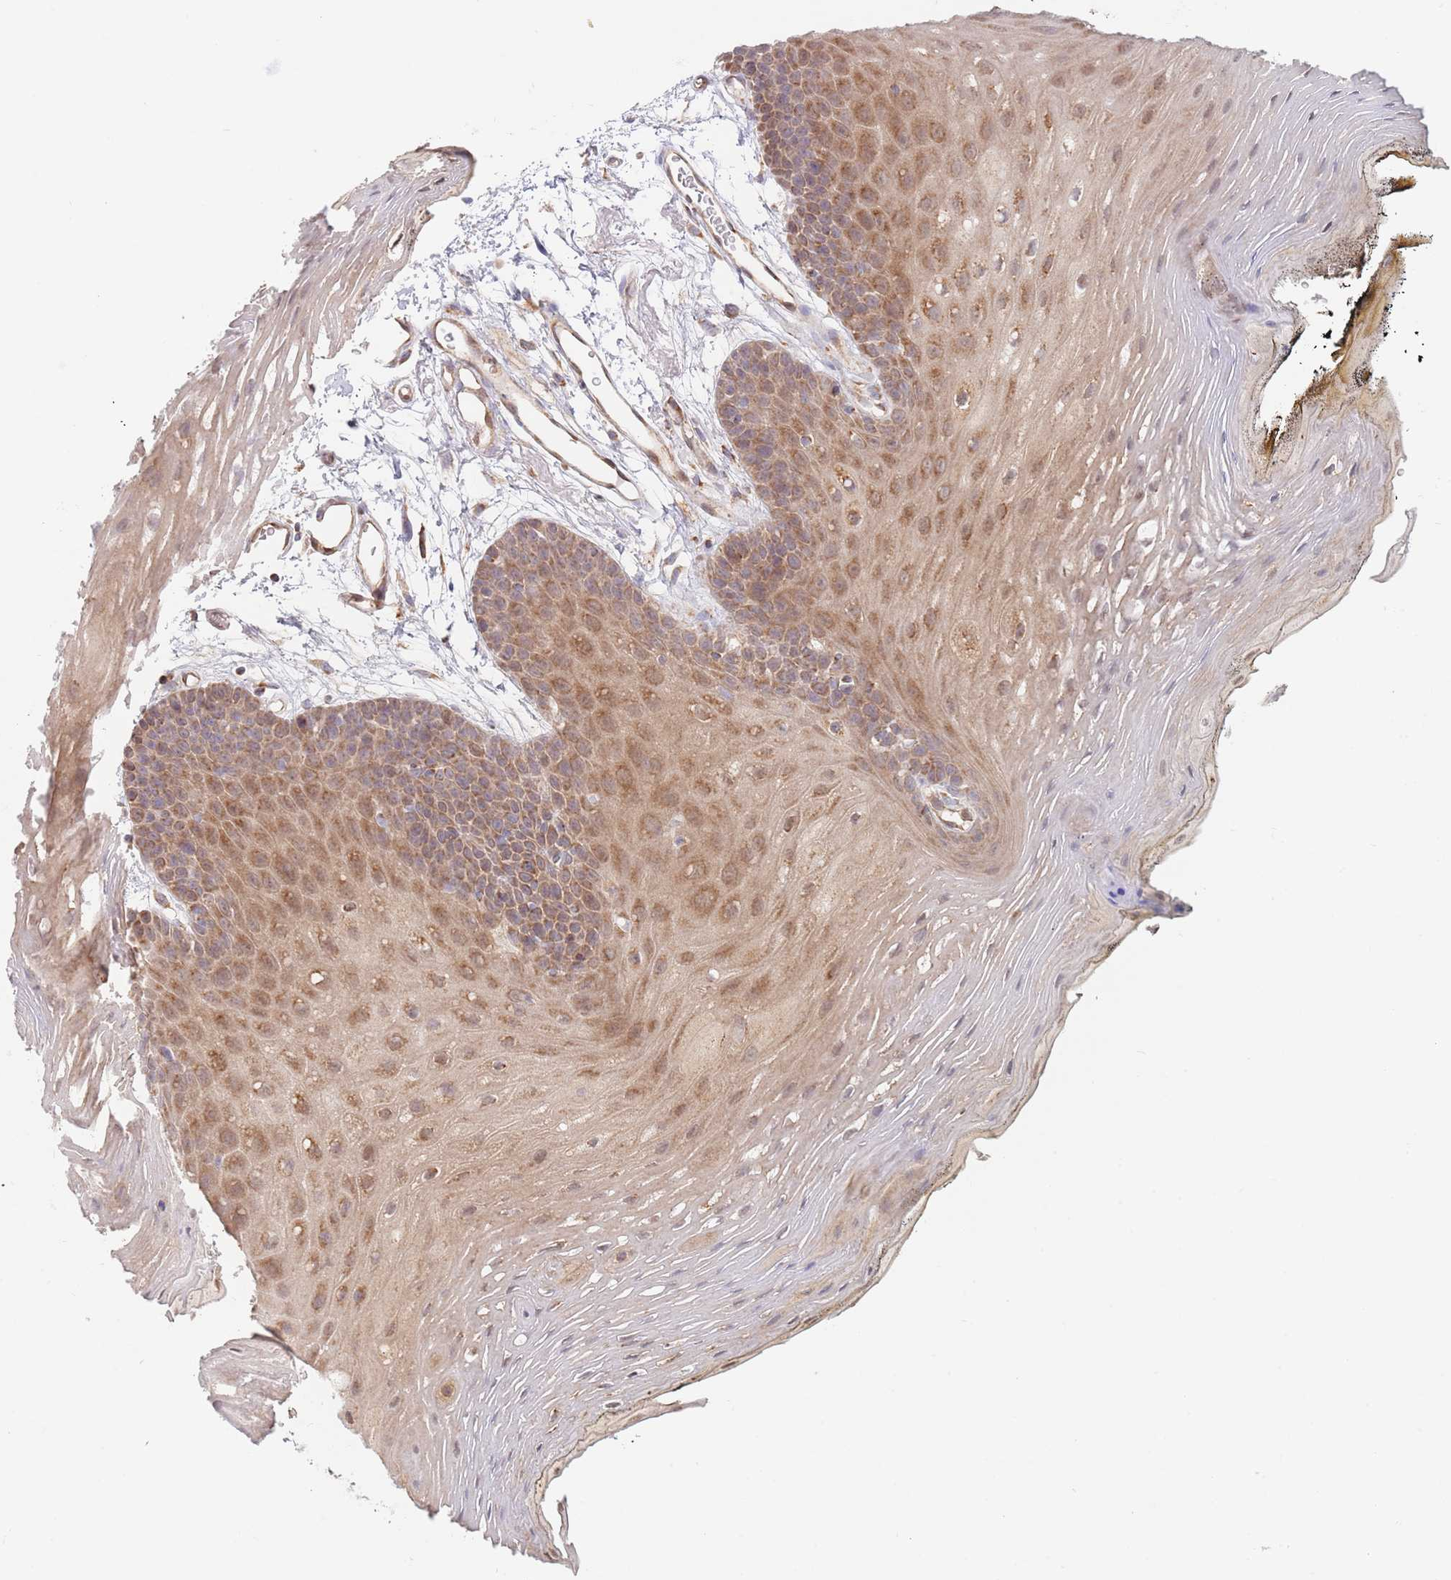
{"staining": {"intensity": "moderate", "quantity": ">75%", "location": "cytoplasmic/membranous"}, "tissue": "oral mucosa", "cell_type": "Squamous epithelial cells", "image_type": "normal", "snomed": [{"axis": "morphology", "description": "Normal tissue, NOS"}, {"axis": "topography", "description": "Oral tissue"}, {"axis": "topography", "description": "Tounge, NOS"}], "caption": "The image shows a brown stain indicating the presence of a protein in the cytoplasmic/membranous of squamous epithelial cells in oral mucosa. (Brightfield microscopy of DAB IHC at high magnification).", "gene": "GUK1", "patient": {"sex": "female", "age": 81}}